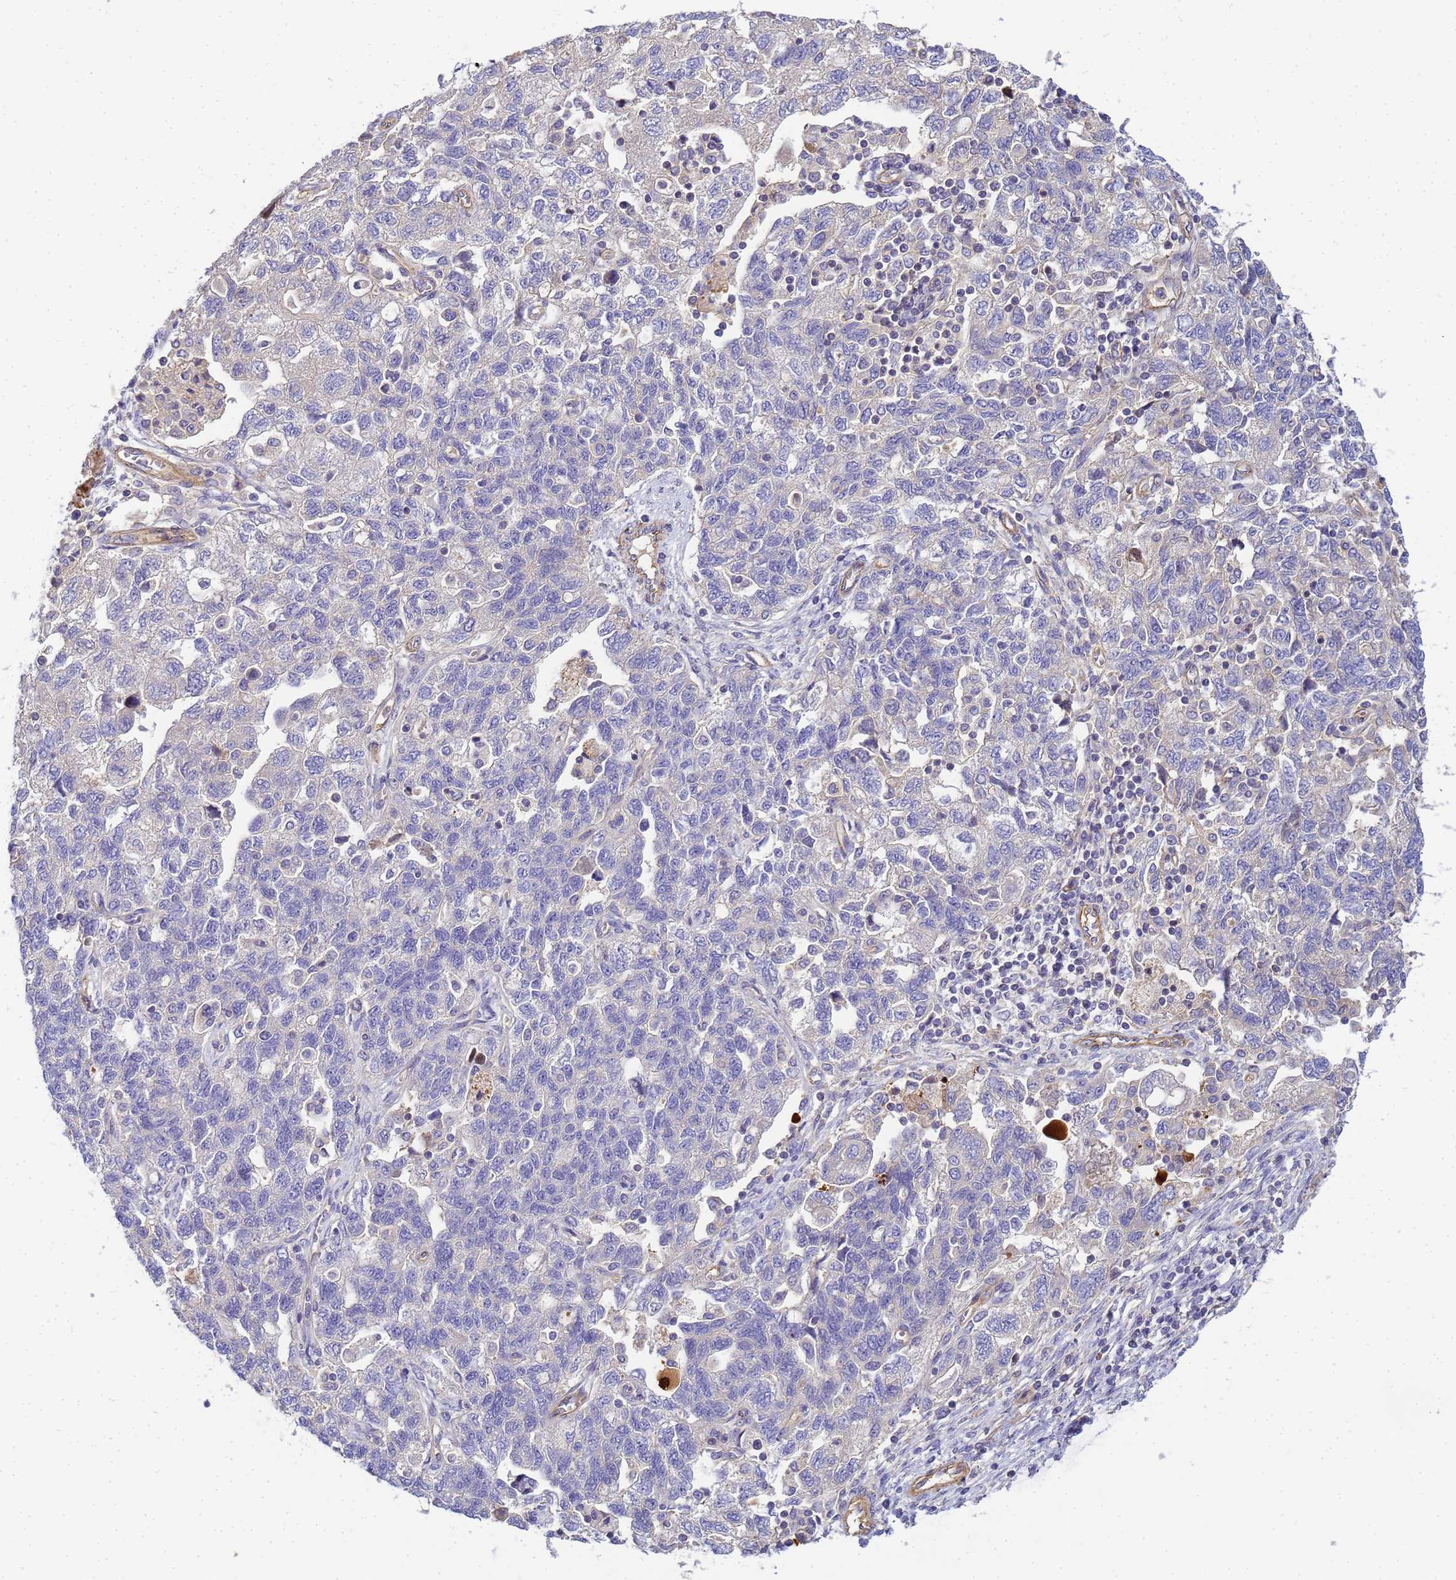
{"staining": {"intensity": "negative", "quantity": "none", "location": "none"}, "tissue": "ovarian cancer", "cell_type": "Tumor cells", "image_type": "cancer", "snomed": [{"axis": "morphology", "description": "Carcinoma, NOS"}, {"axis": "morphology", "description": "Cystadenocarcinoma, serous, NOS"}, {"axis": "topography", "description": "Ovary"}], "caption": "Immunohistochemical staining of ovarian cancer demonstrates no significant staining in tumor cells.", "gene": "MYL12A", "patient": {"sex": "female", "age": 69}}